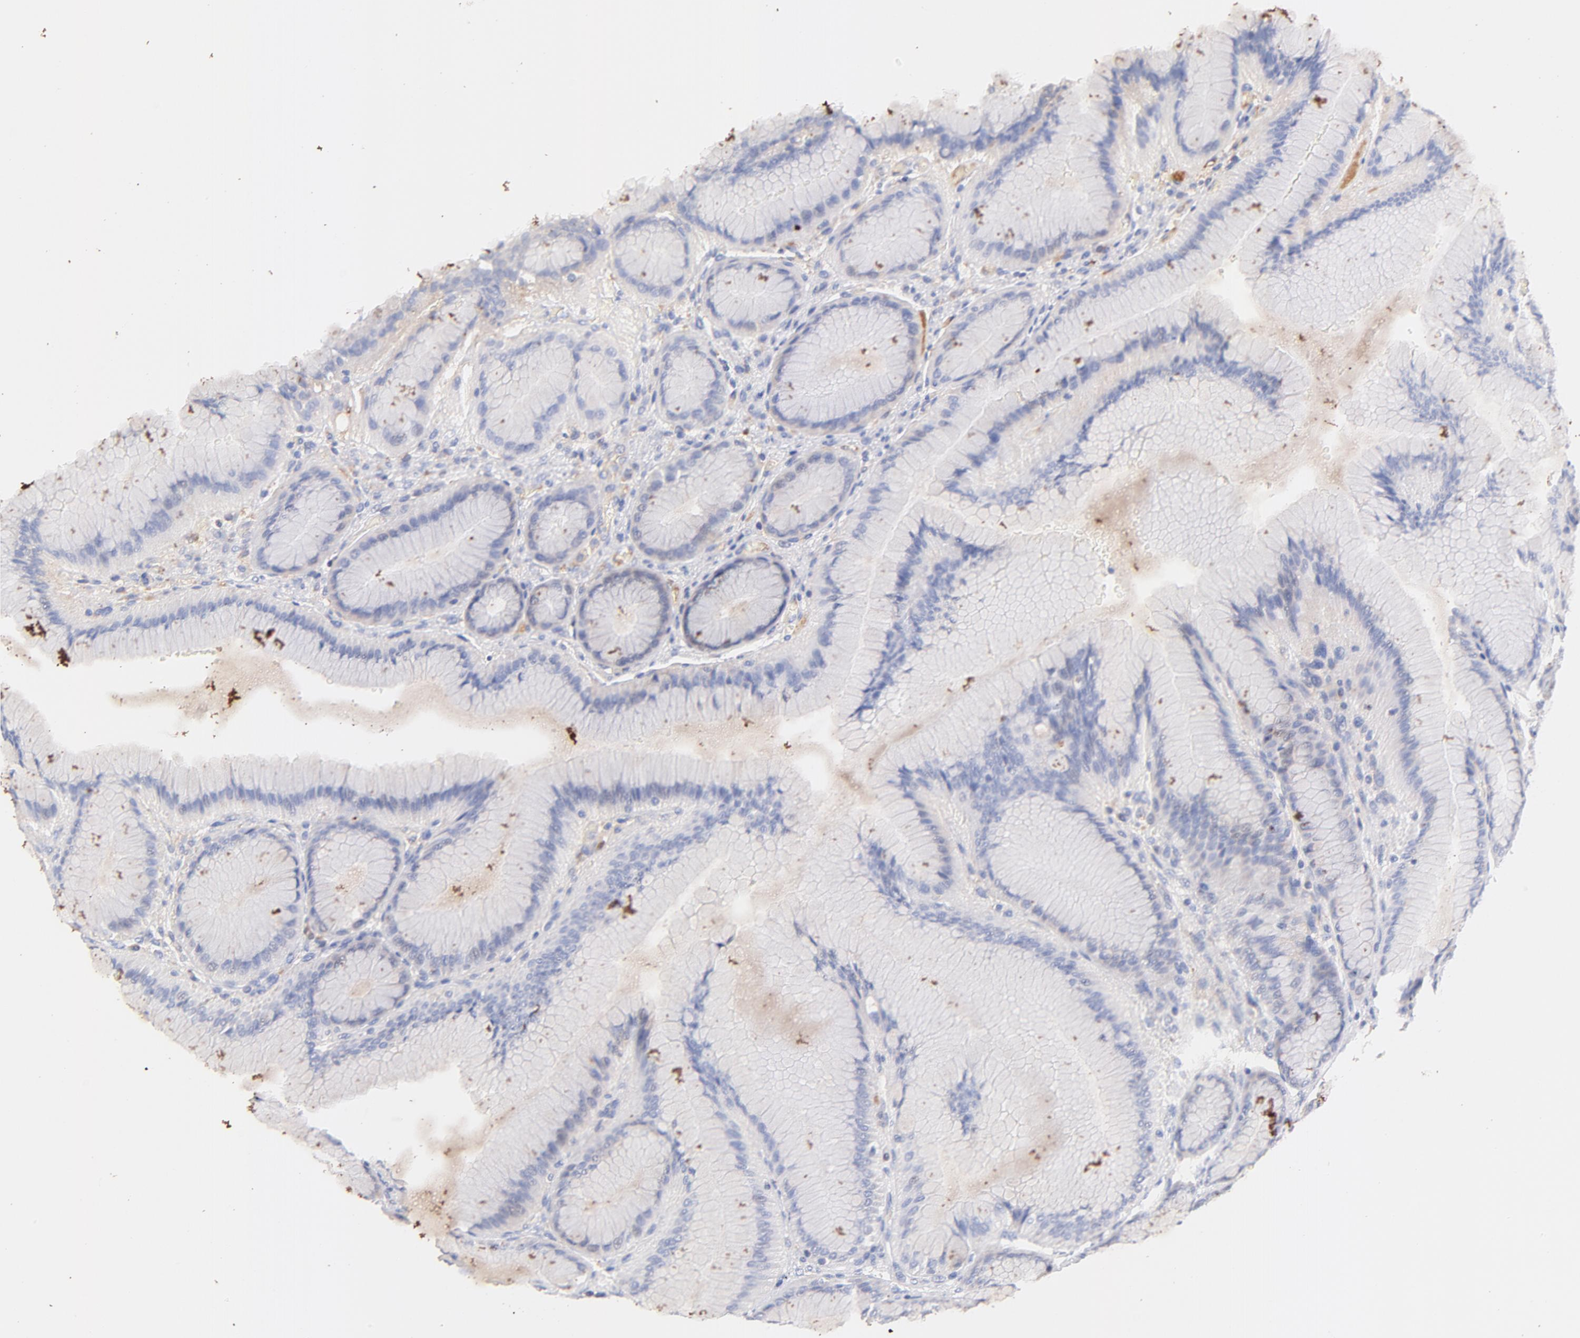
{"staining": {"intensity": "negative", "quantity": "none", "location": "none"}, "tissue": "stomach", "cell_type": "Glandular cells", "image_type": "normal", "snomed": [{"axis": "morphology", "description": "Normal tissue, NOS"}, {"axis": "morphology", "description": "Adenocarcinoma, NOS"}, {"axis": "topography", "description": "Stomach"}, {"axis": "topography", "description": "Stomach, lower"}], "caption": "Histopathology image shows no significant protein expression in glandular cells of normal stomach. (Stains: DAB (3,3'-diaminobenzidine) immunohistochemistry (IHC) with hematoxylin counter stain, Microscopy: brightfield microscopy at high magnification).", "gene": "IGLV7", "patient": {"sex": "female", "age": 65}}